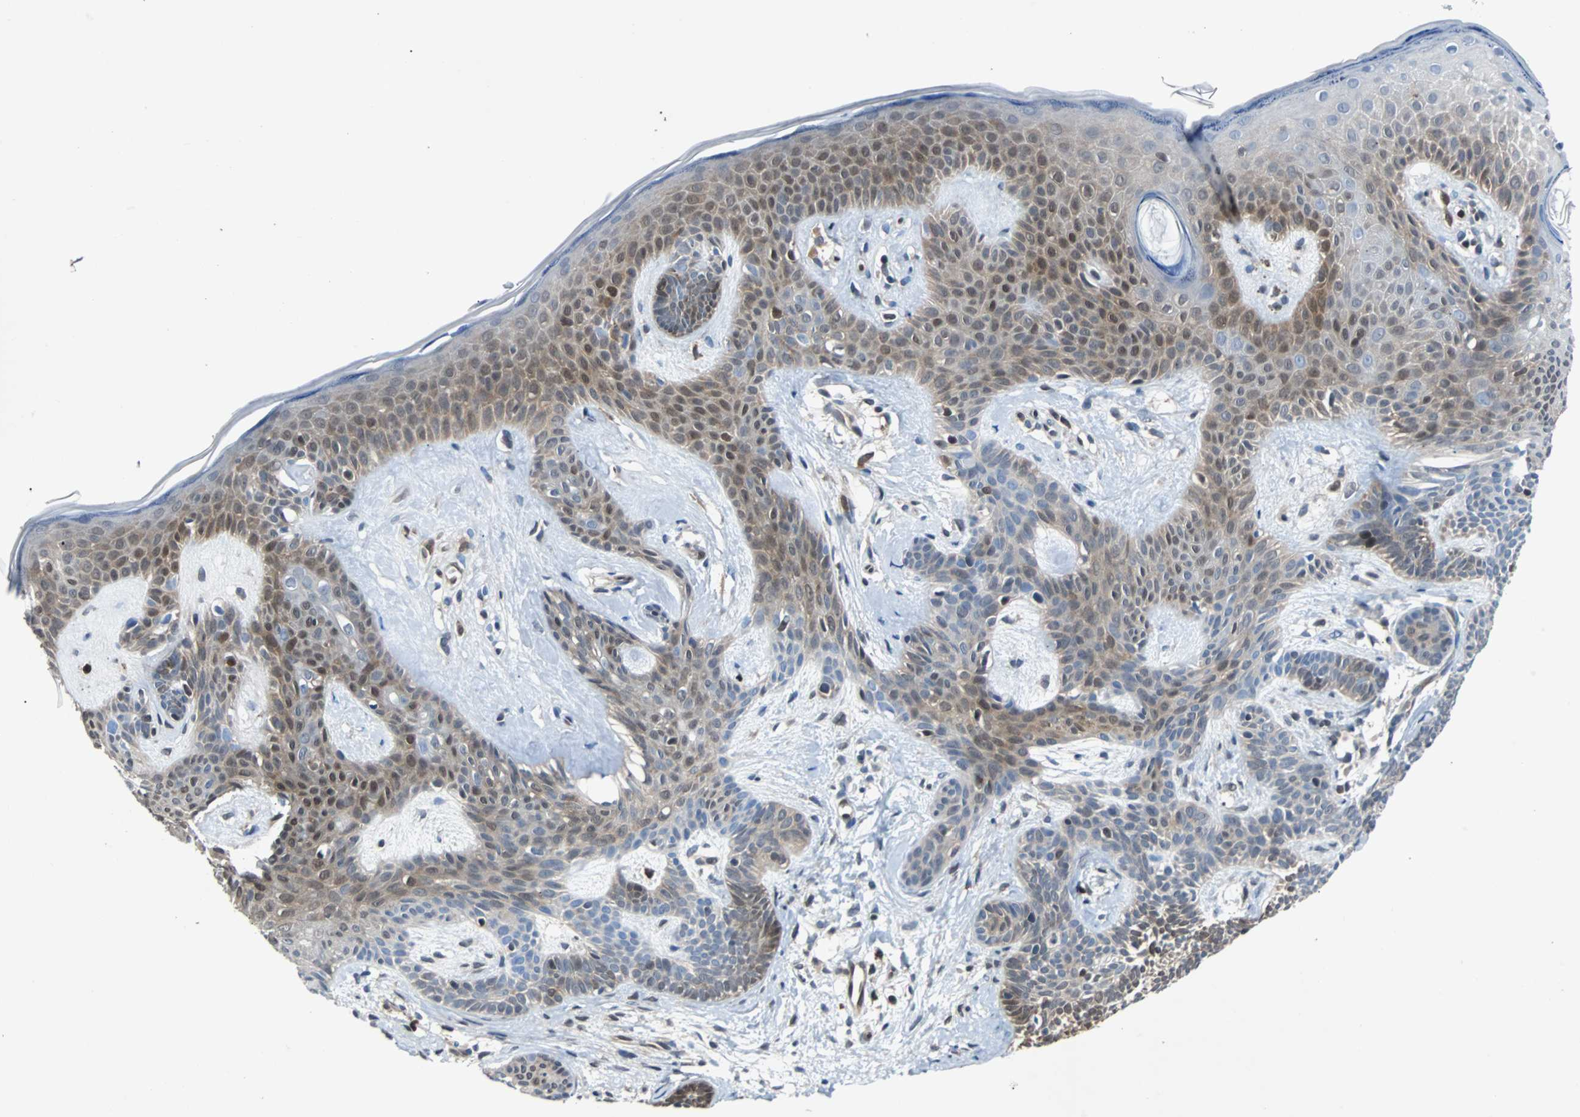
{"staining": {"intensity": "weak", "quantity": "25%-75%", "location": "cytoplasmic/membranous,nuclear"}, "tissue": "skin cancer", "cell_type": "Tumor cells", "image_type": "cancer", "snomed": [{"axis": "morphology", "description": "Developmental malformation"}, {"axis": "morphology", "description": "Basal cell carcinoma"}, {"axis": "topography", "description": "Skin"}], "caption": "Immunohistochemistry (IHC) staining of skin basal cell carcinoma, which shows low levels of weak cytoplasmic/membranous and nuclear expression in about 25%-75% of tumor cells indicating weak cytoplasmic/membranous and nuclear protein expression. The staining was performed using DAB (brown) for protein detection and nuclei were counterstained in hematoxylin (blue).", "gene": "MAP2K6", "patient": {"sex": "female", "age": 62}}